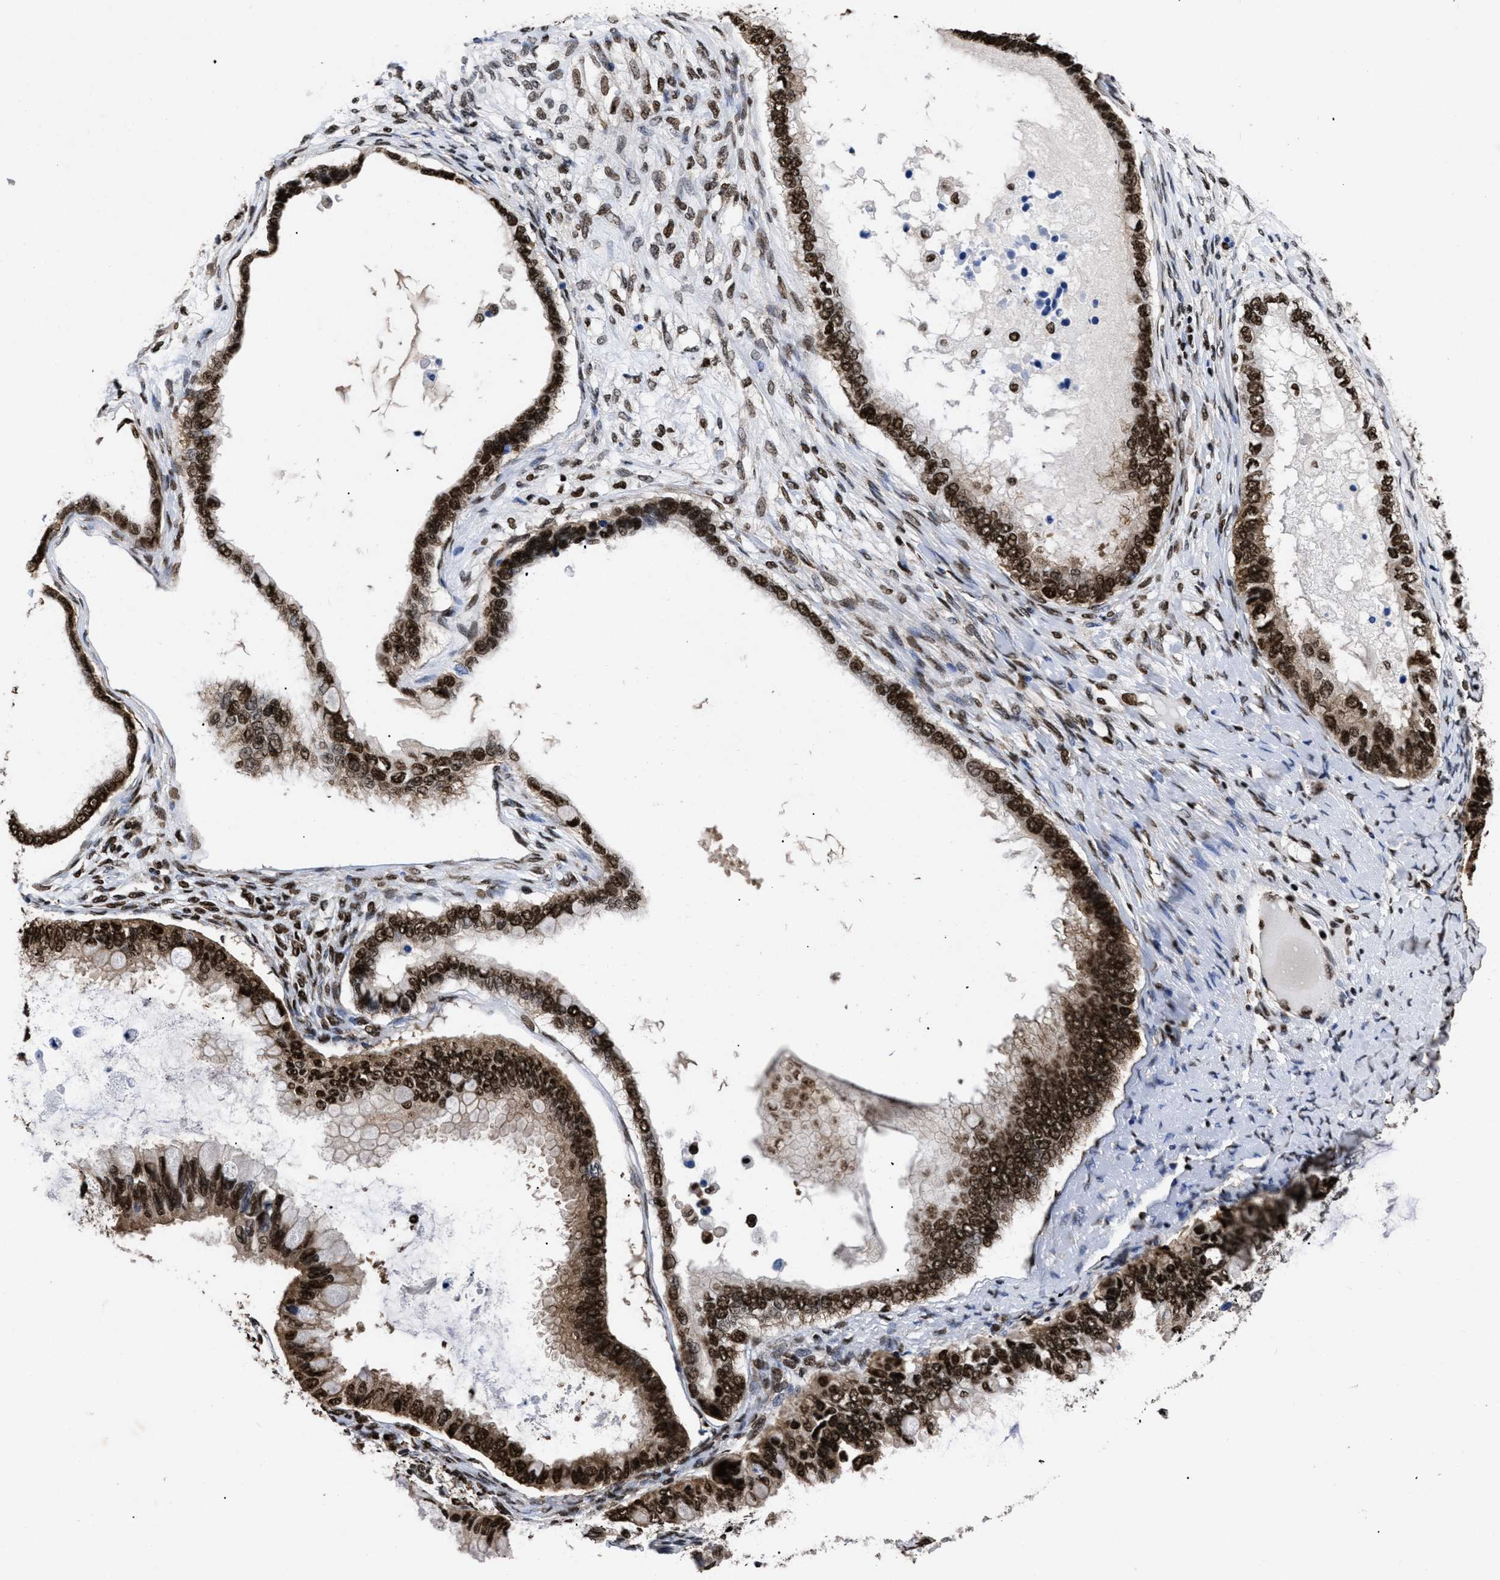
{"staining": {"intensity": "strong", "quantity": ">75%", "location": "nuclear"}, "tissue": "ovarian cancer", "cell_type": "Tumor cells", "image_type": "cancer", "snomed": [{"axis": "morphology", "description": "Cystadenocarcinoma, mucinous, NOS"}, {"axis": "topography", "description": "Ovary"}], "caption": "IHC (DAB (3,3'-diaminobenzidine)) staining of mucinous cystadenocarcinoma (ovarian) demonstrates strong nuclear protein staining in about >75% of tumor cells.", "gene": "CALHM3", "patient": {"sex": "female", "age": 80}}